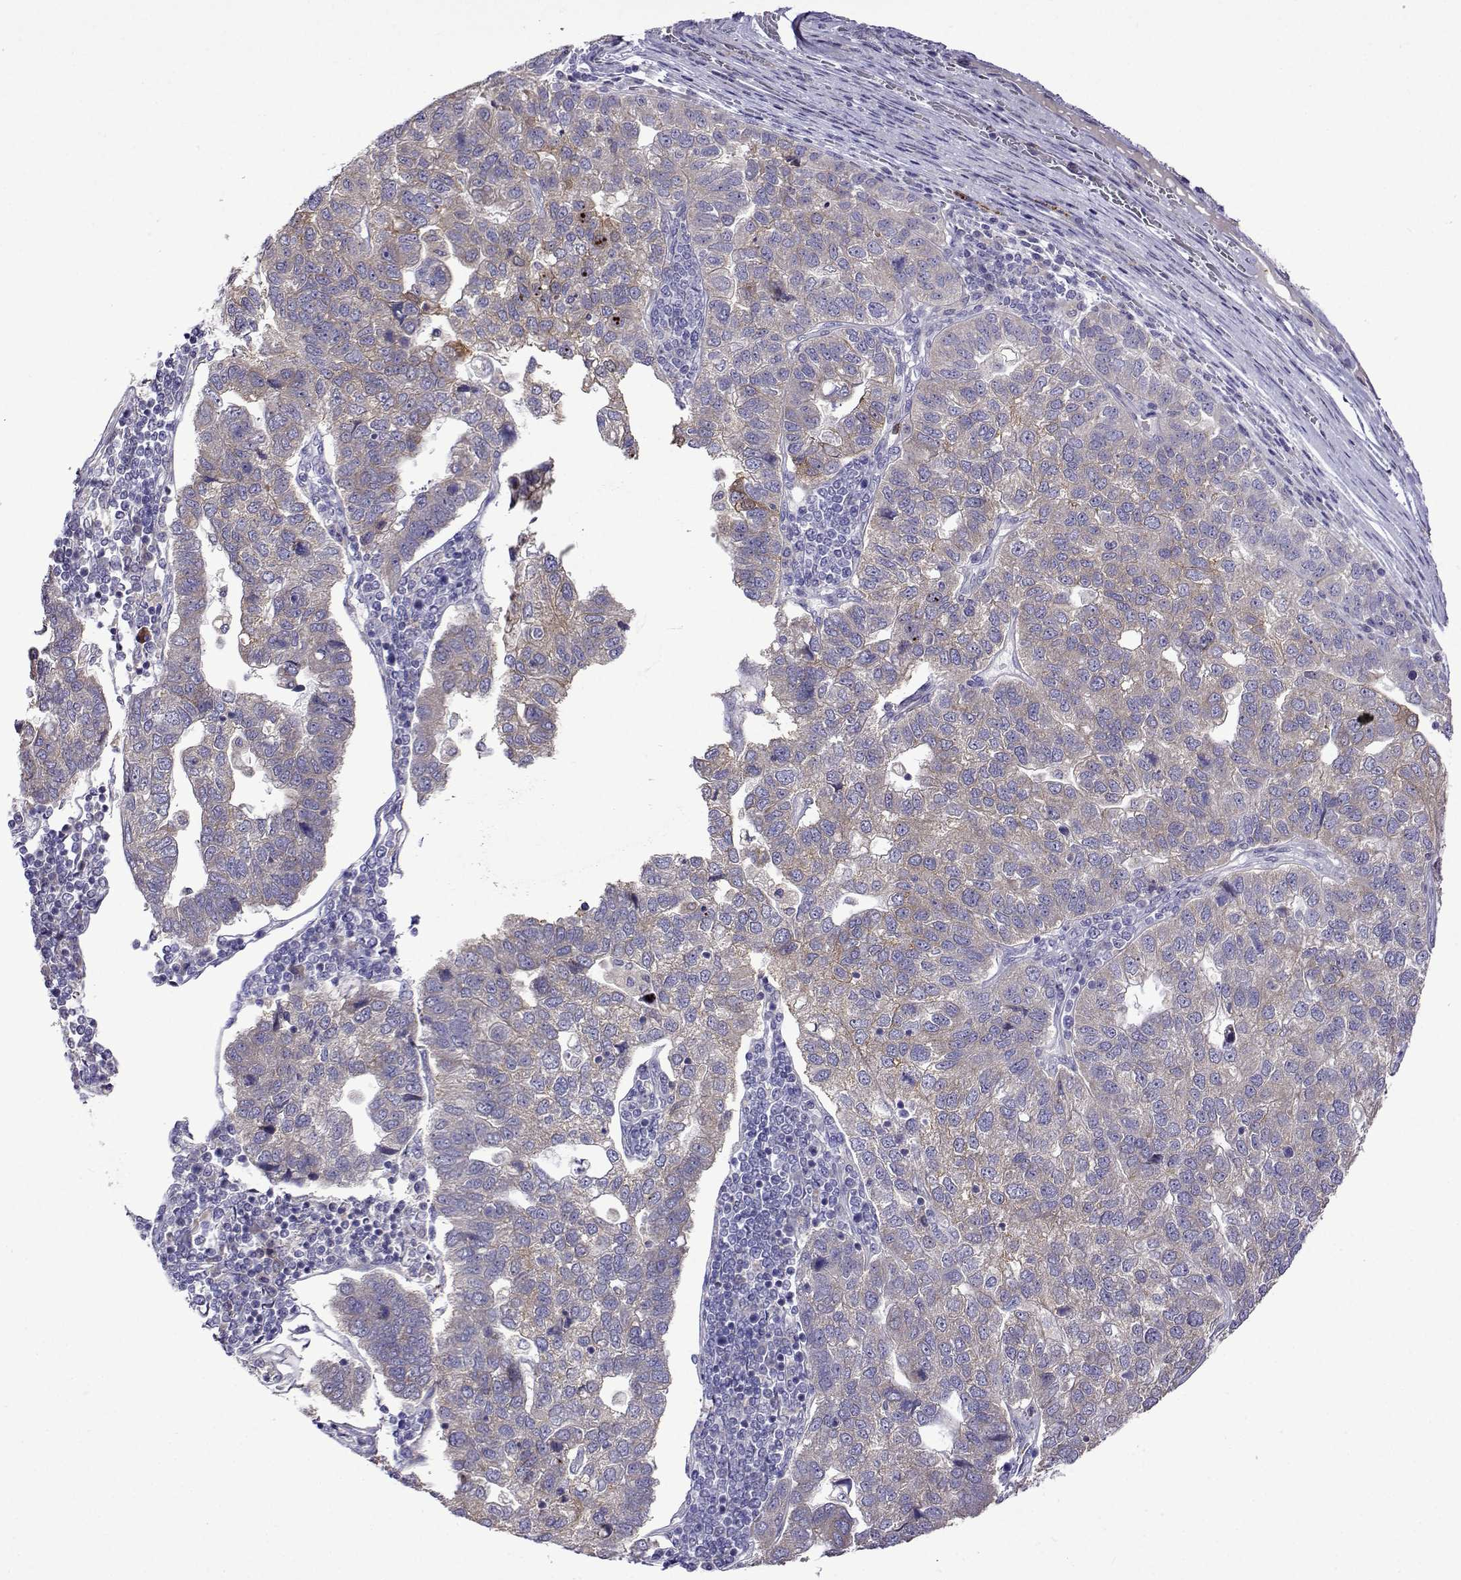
{"staining": {"intensity": "weak", "quantity": "<25%", "location": "cytoplasmic/membranous"}, "tissue": "pancreatic cancer", "cell_type": "Tumor cells", "image_type": "cancer", "snomed": [{"axis": "morphology", "description": "Adenocarcinoma, NOS"}, {"axis": "topography", "description": "Pancreas"}], "caption": "IHC image of human adenocarcinoma (pancreatic) stained for a protein (brown), which exhibits no expression in tumor cells. Brightfield microscopy of immunohistochemistry (IHC) stained with DAB (brown) and hematoxylin (blue), captured at high magnification.", "gene": "SULT2A1", "patient": {"sex": "female", "age": 61}}